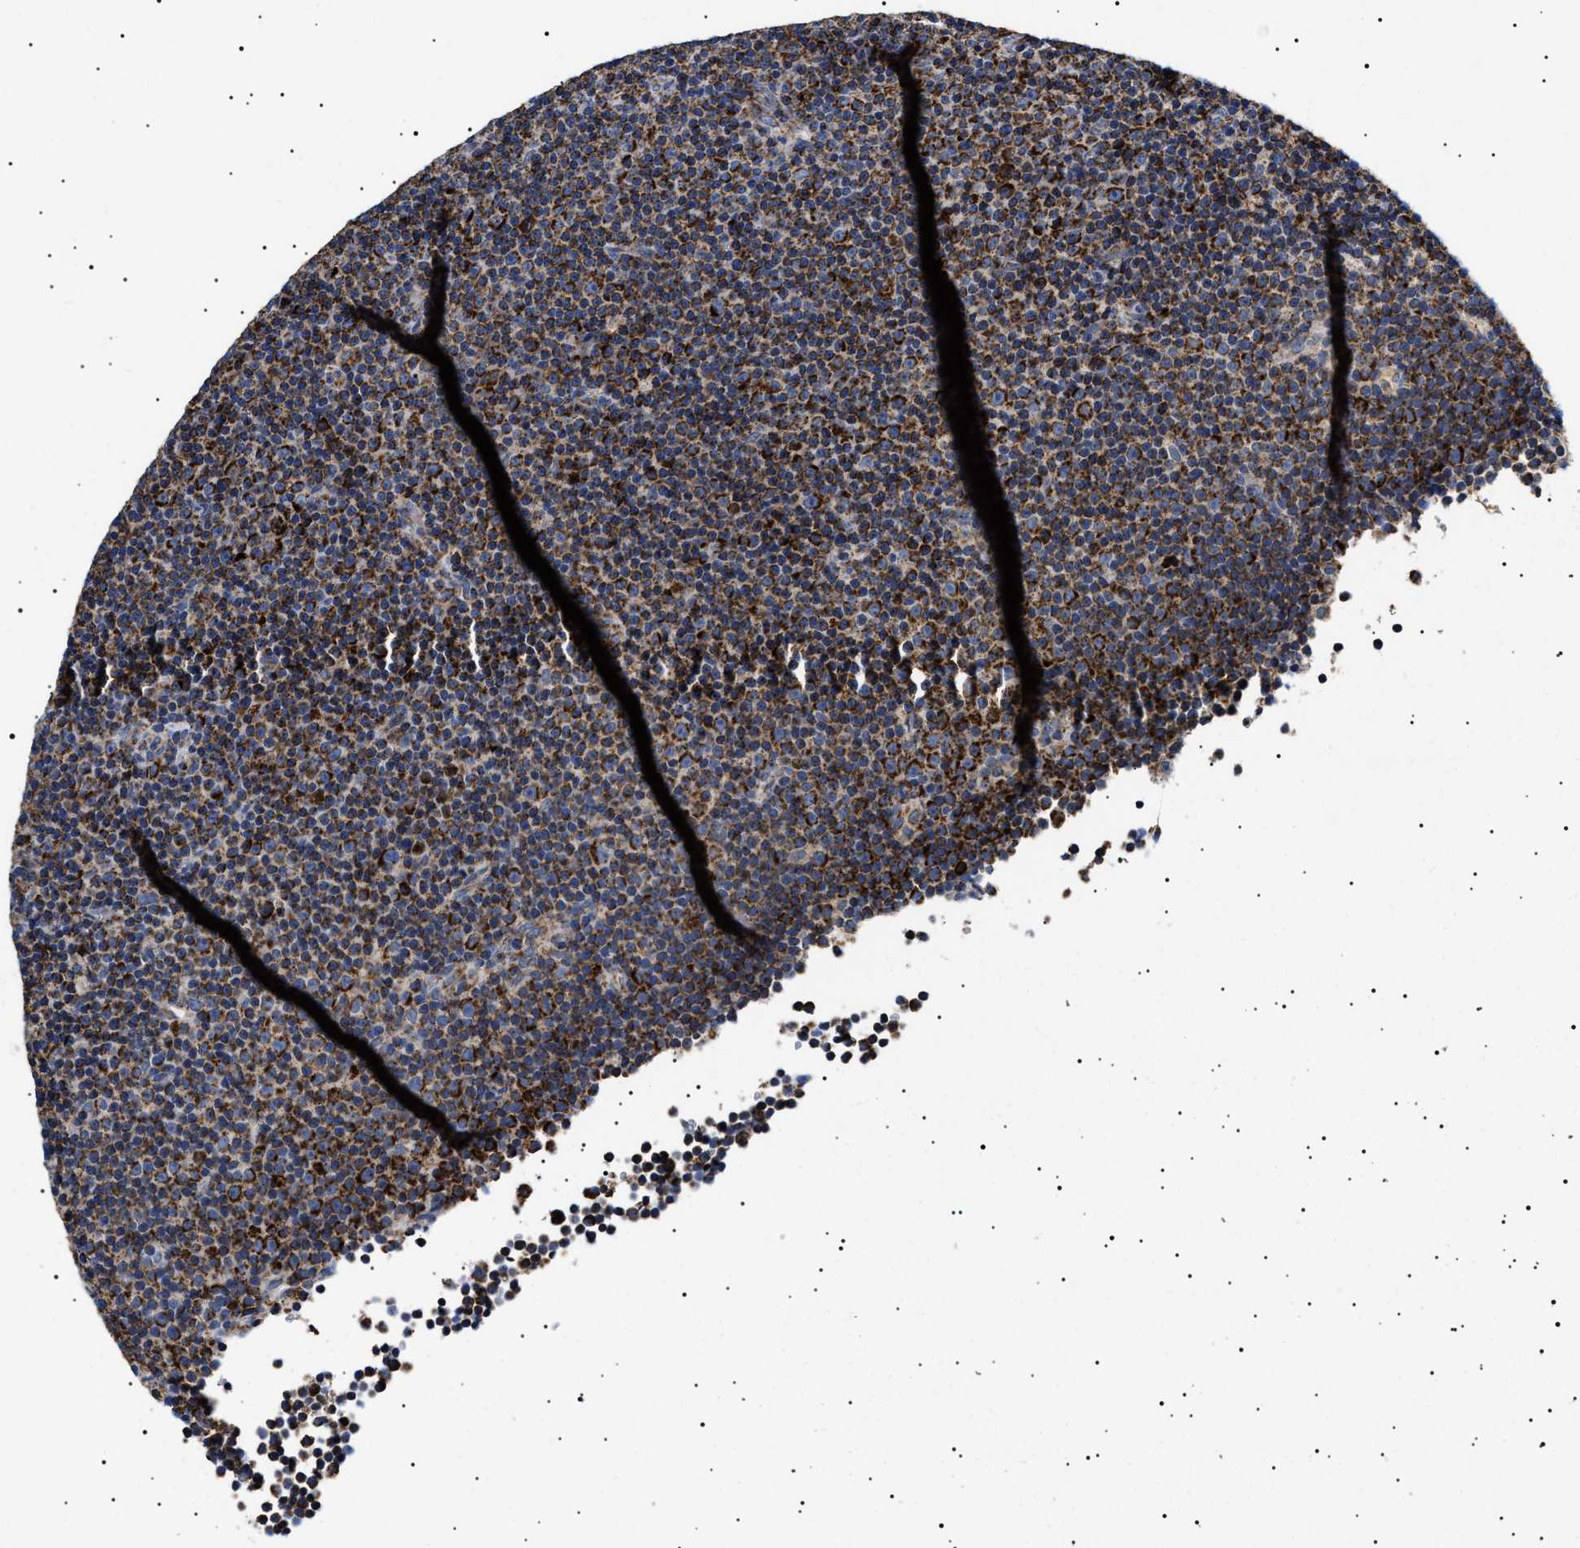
{"staining": {"intensity": "strong", "quantity": ">75%", "location": "cytoplasmic/membranous"}, "tissue": "lymphoma", "cell_type": "Tumor cells", "image_type": "cancer", "snomed": [{"axis": "morphology", "description": "Malignant lymphoma, non-Hodgkin's type, Low grade"}, {"axis": "topography", "description": "Lymph node"}], "caption": "Lymphoma was stained to show a protein in brown. There is high levels of strong cytoplasmic/membranous expression in approximately >75% of tumor cells. Nuclei are stained in blue.", "gene": "CHRDL2", "patient": {"sex": "female", "age": 67}}